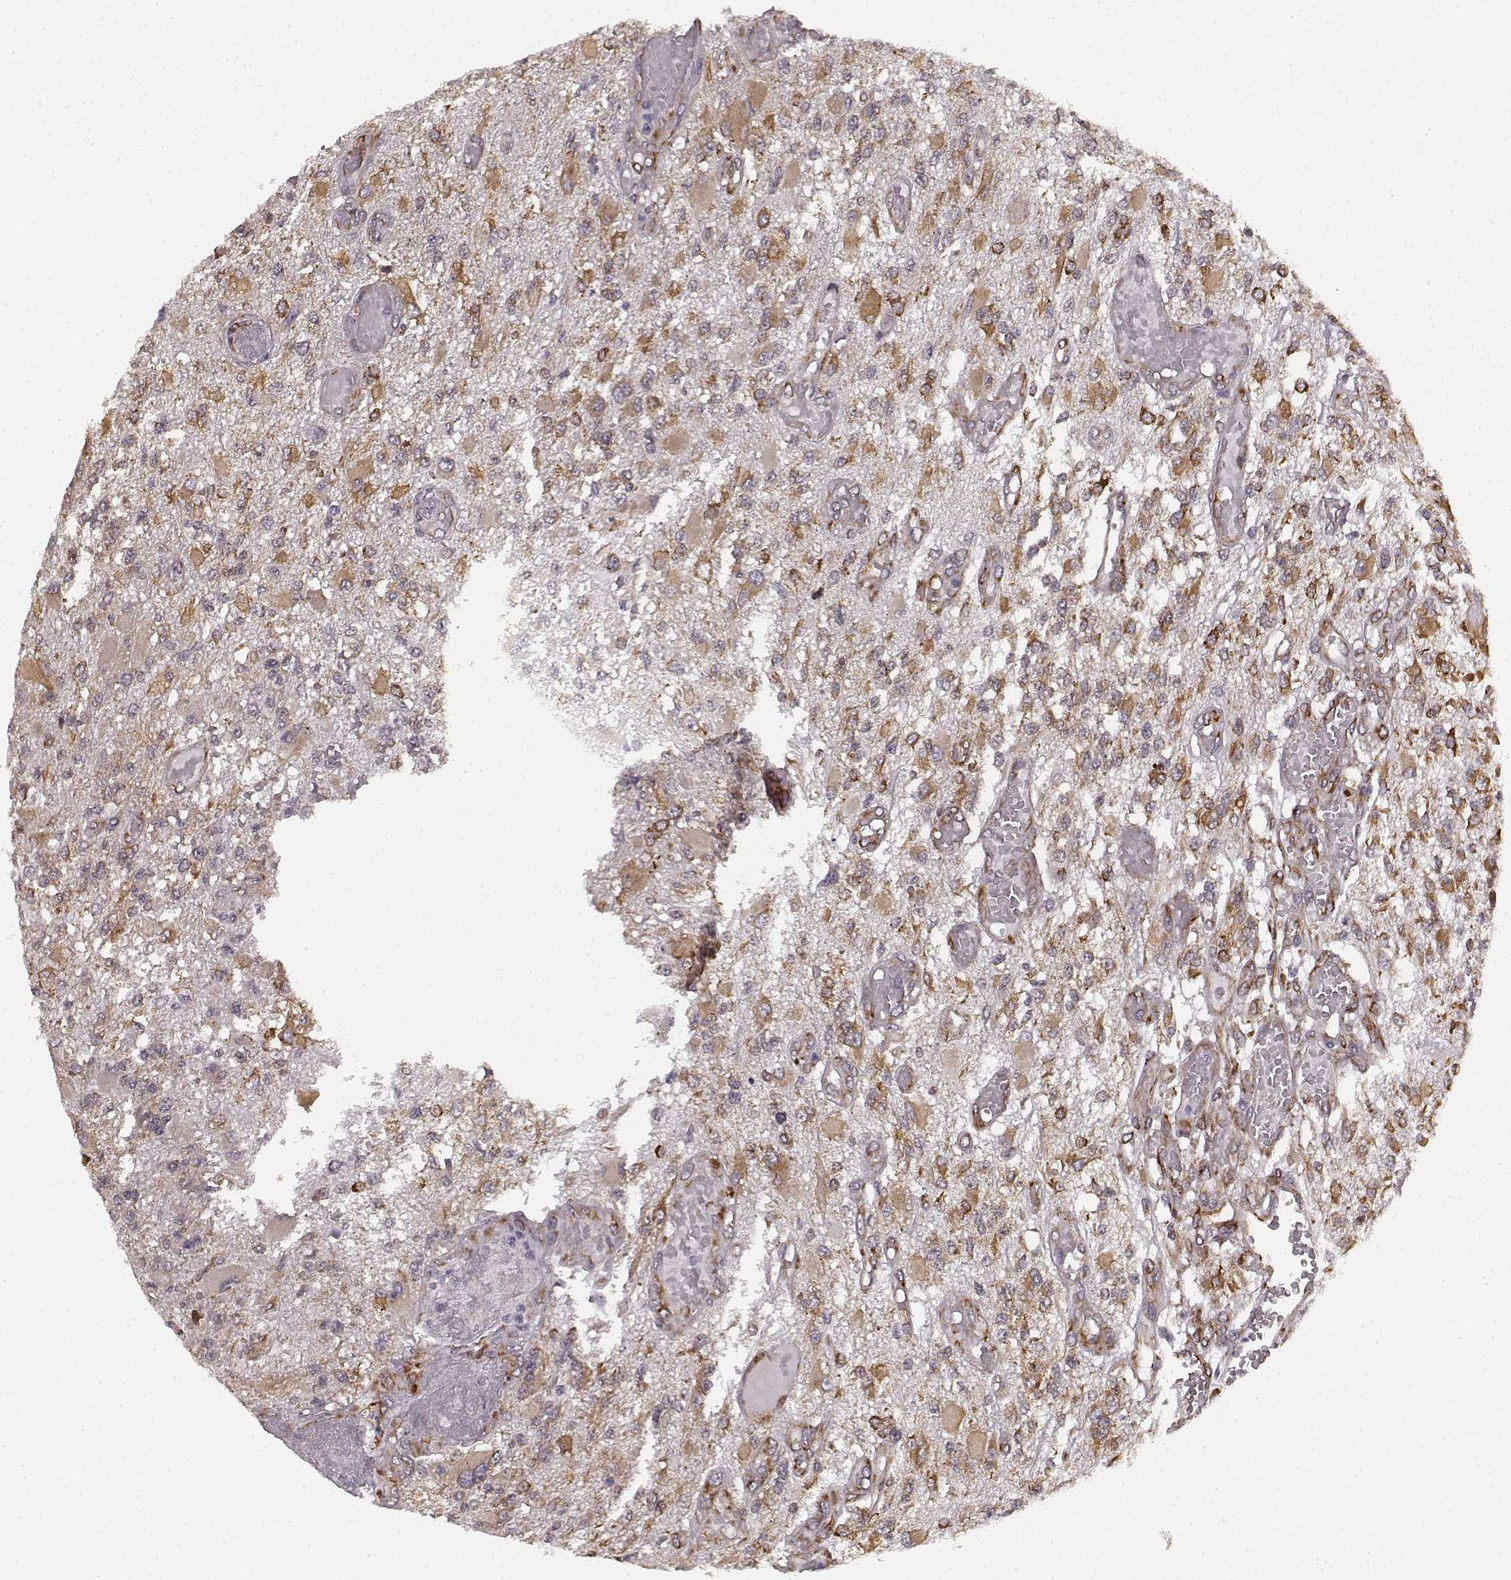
{"staining": {"intensity": "moderate", "quantity": ">75%", "location": "cytoplasmic/membranous"}, "tissue": "glioma", "cell_type": "Tumor cells", "image_type": "cancer", "snomed": [{"axis": "morphology", "description": "Glioma, malignant, High grade"}, {"axis": "topography", "description": "Brain"}], "caption": "Immunohistochemistry (IHC) (DAB (3,3'-diaminobenzidine)) staining of human glioma shows moderate cytoplasmic/membranous protein expression in approximately >75% of tumor cells.", "gene": "TMEM14A", "patient": {"sex": "female", "age": 63}}